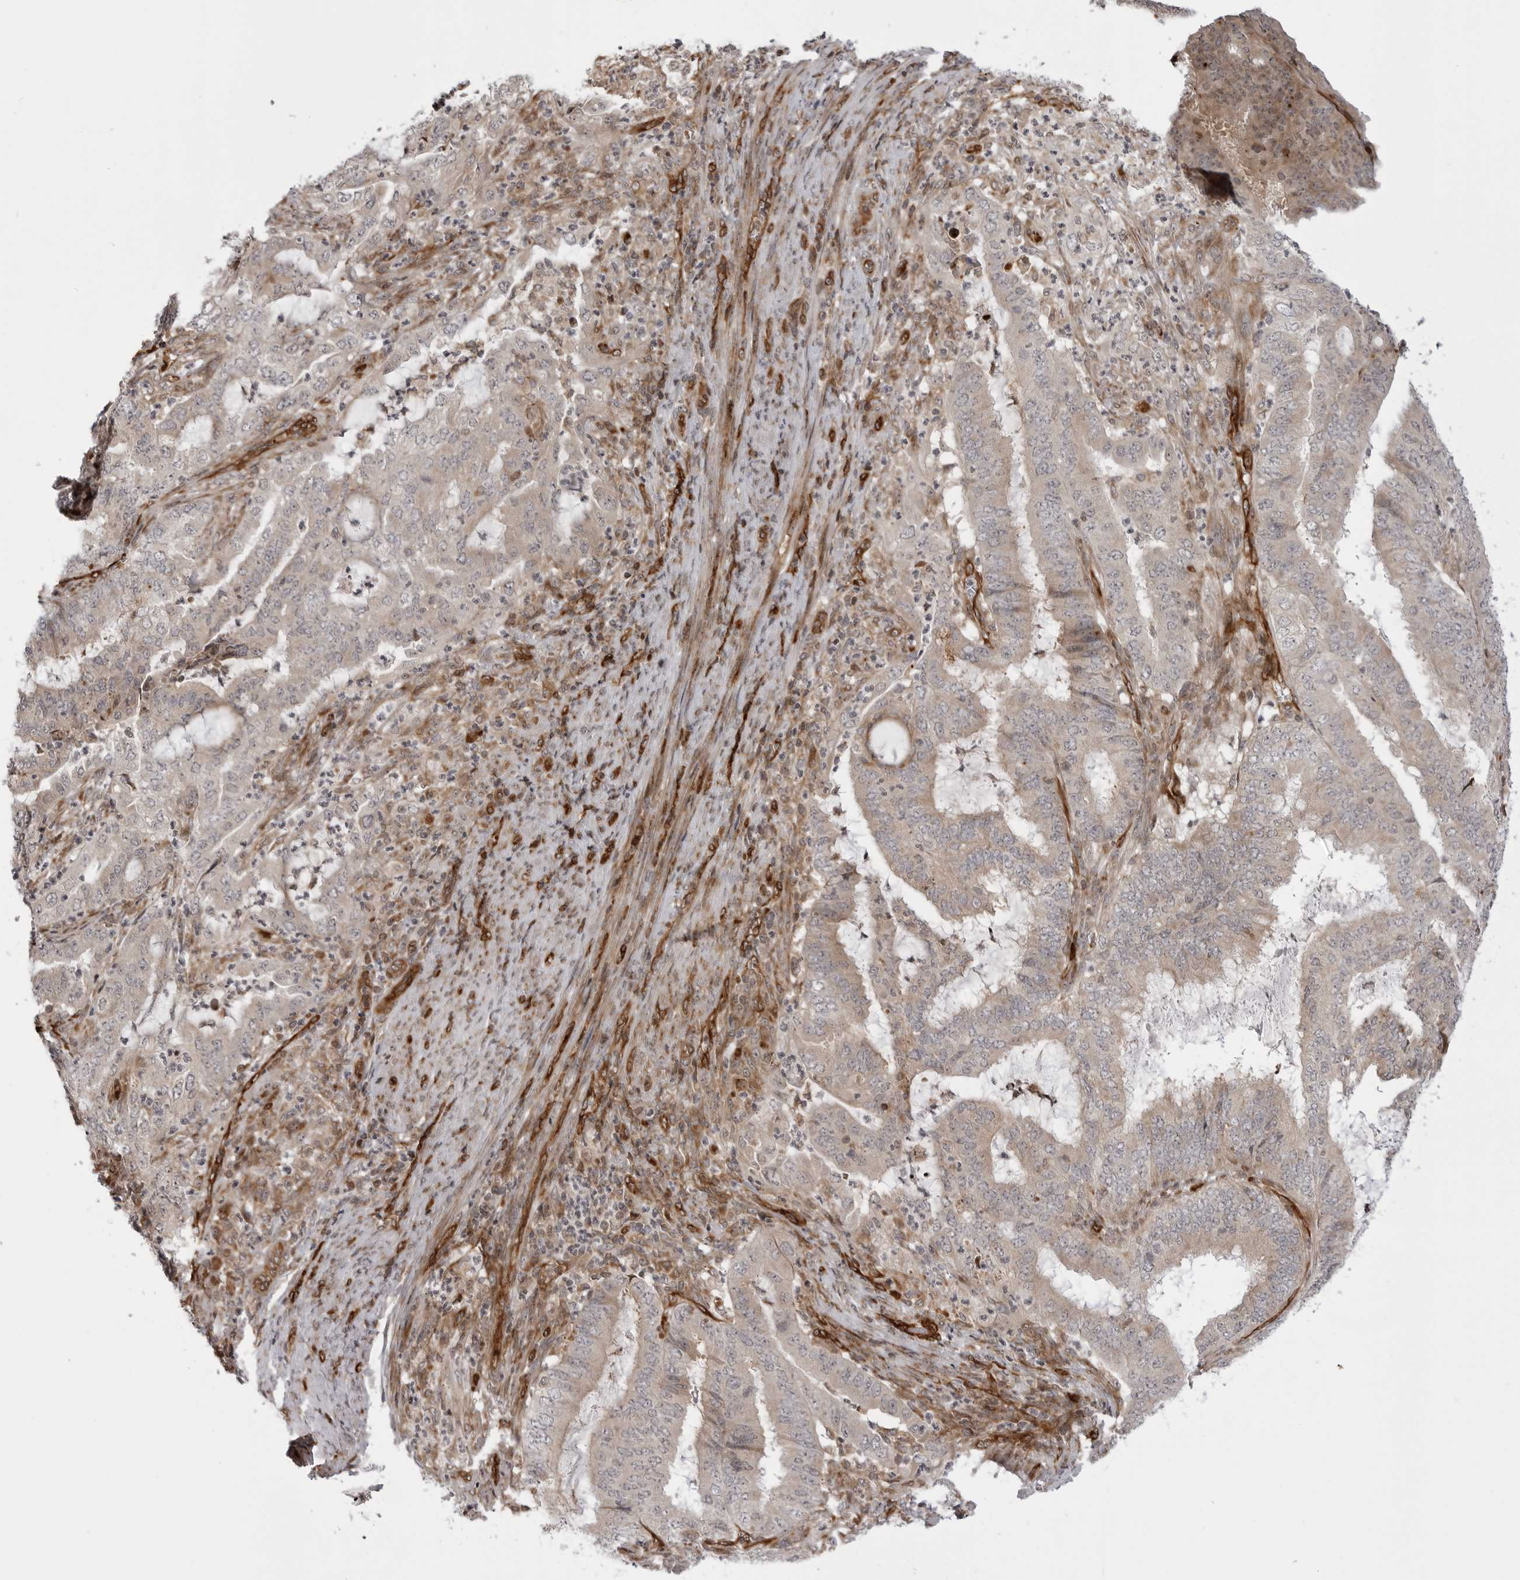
{"staining": {"intensity": "moderate", "quantity": "25%-75%", "location": "cytoplasmic/membranous"}, "tissue": "endometrial cancer", "cell_type": "Tumor cells", "image_type": "cancer", "snomed": [{"axis": "morphology", "description": "Adenocarcinoma, NOS"}, {"axis": "topography", "description": "Endometrium"}], "caption": "This histopathology image reveals immunohistochemistry staining of human endometrial adenocarcinoma, with medium moderate cytoplasmic/membranous positivity in about 25%-75% of tumor cells.", "gene": "ABL1", "patient": {"sex": "female", "age": 51}}